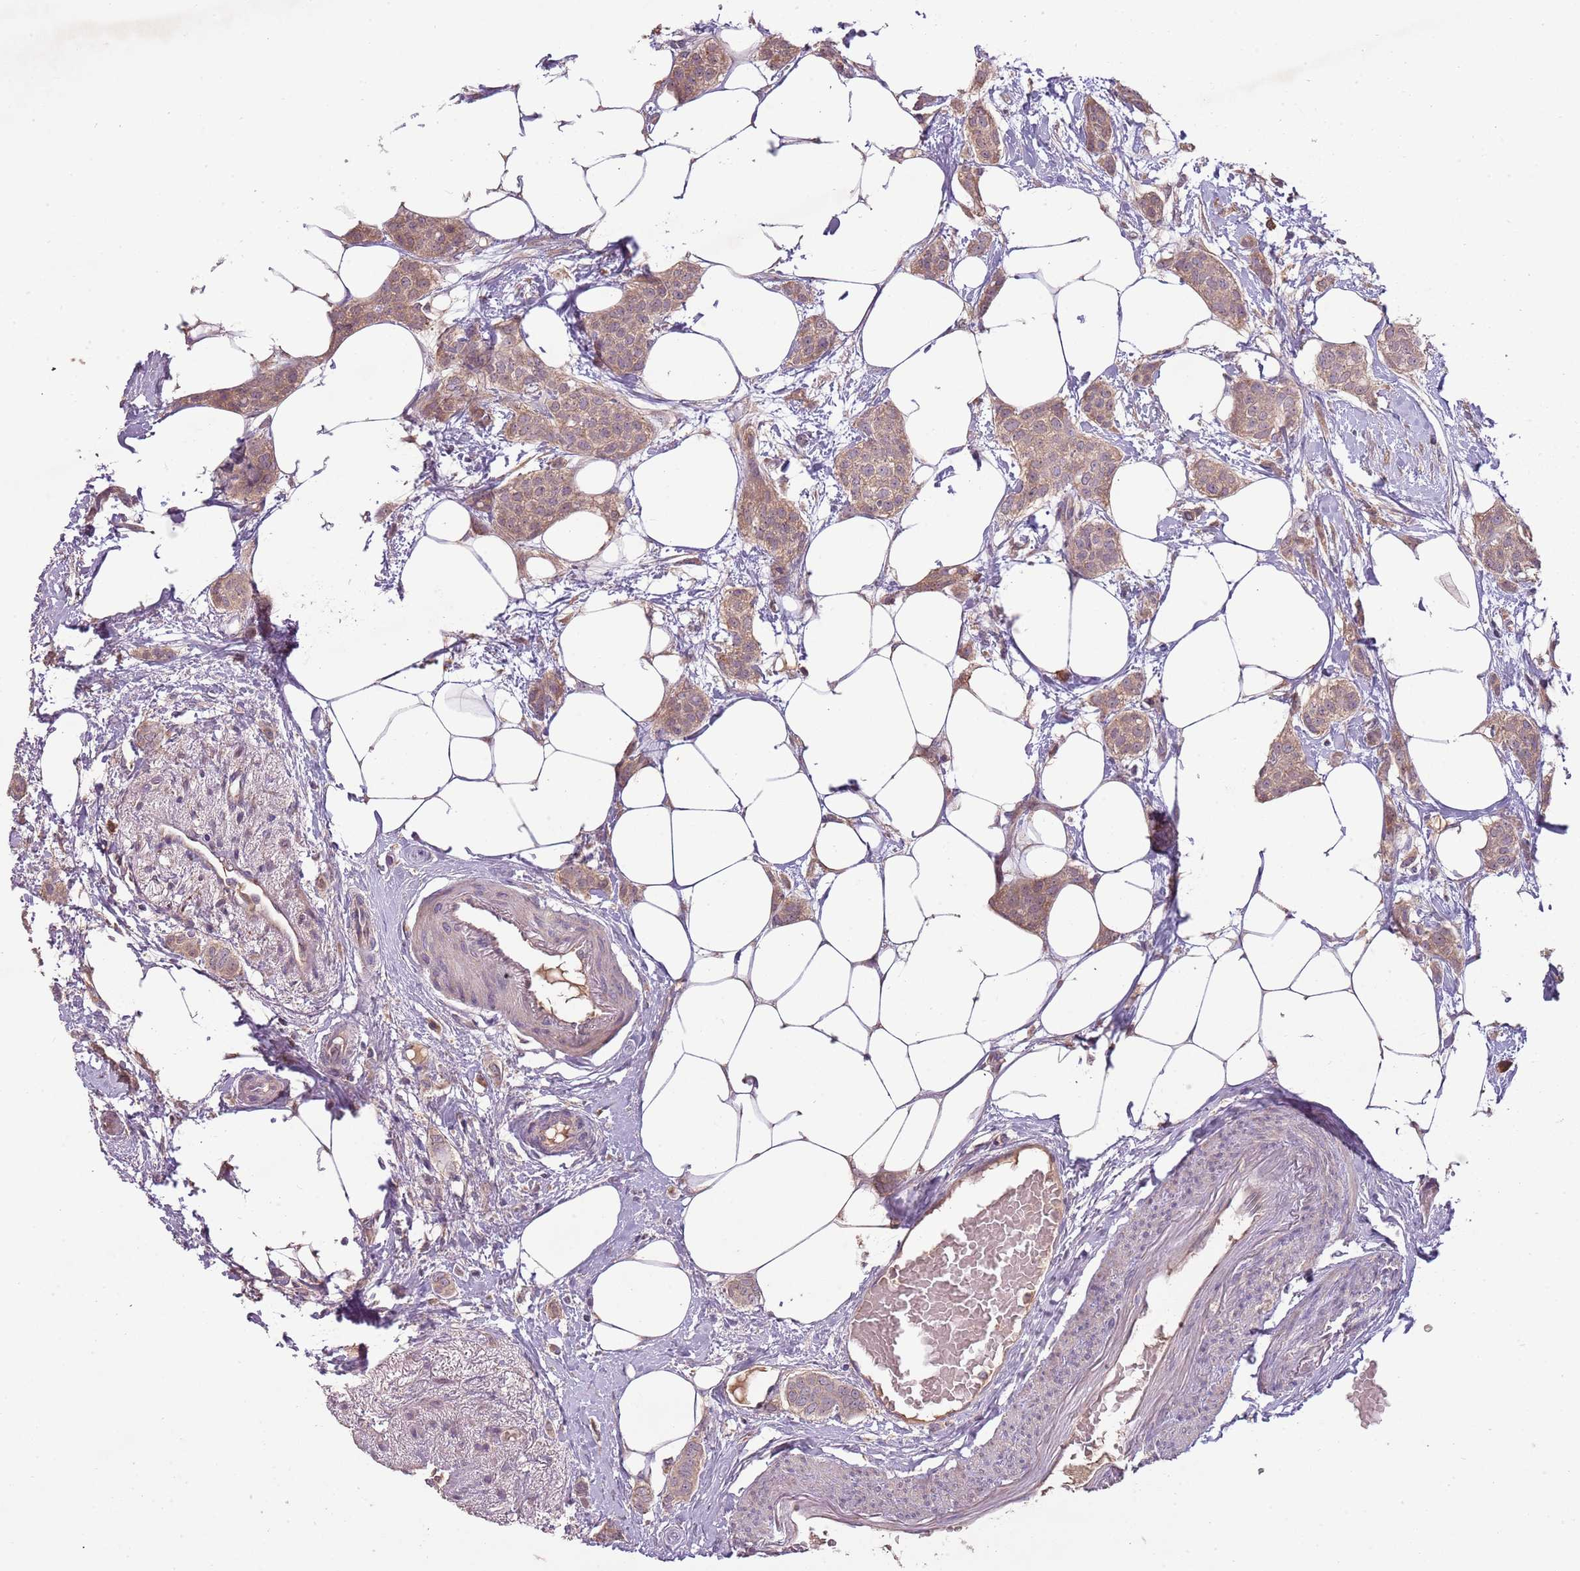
{"staining": {"intensity": "moderate", "quantity": ">75%", "location": "cytoplasmic/membranous"}, "tissue": "breast cancer", "cell_type": "Tumor cells", "image_type": "cancer", "snomed": [{"axis": "morphology", "description": "Duct carcinoma"}, {"axis": "topography", "description": "Breast"}], "caption": "Brown immunohistochemical staining in breast cancer shows moderate cytoplasmic/membranous expression in approximately >75% of tumor cells.", "gene": "FECH", "patient": {"sex": "female", "age": 72}}